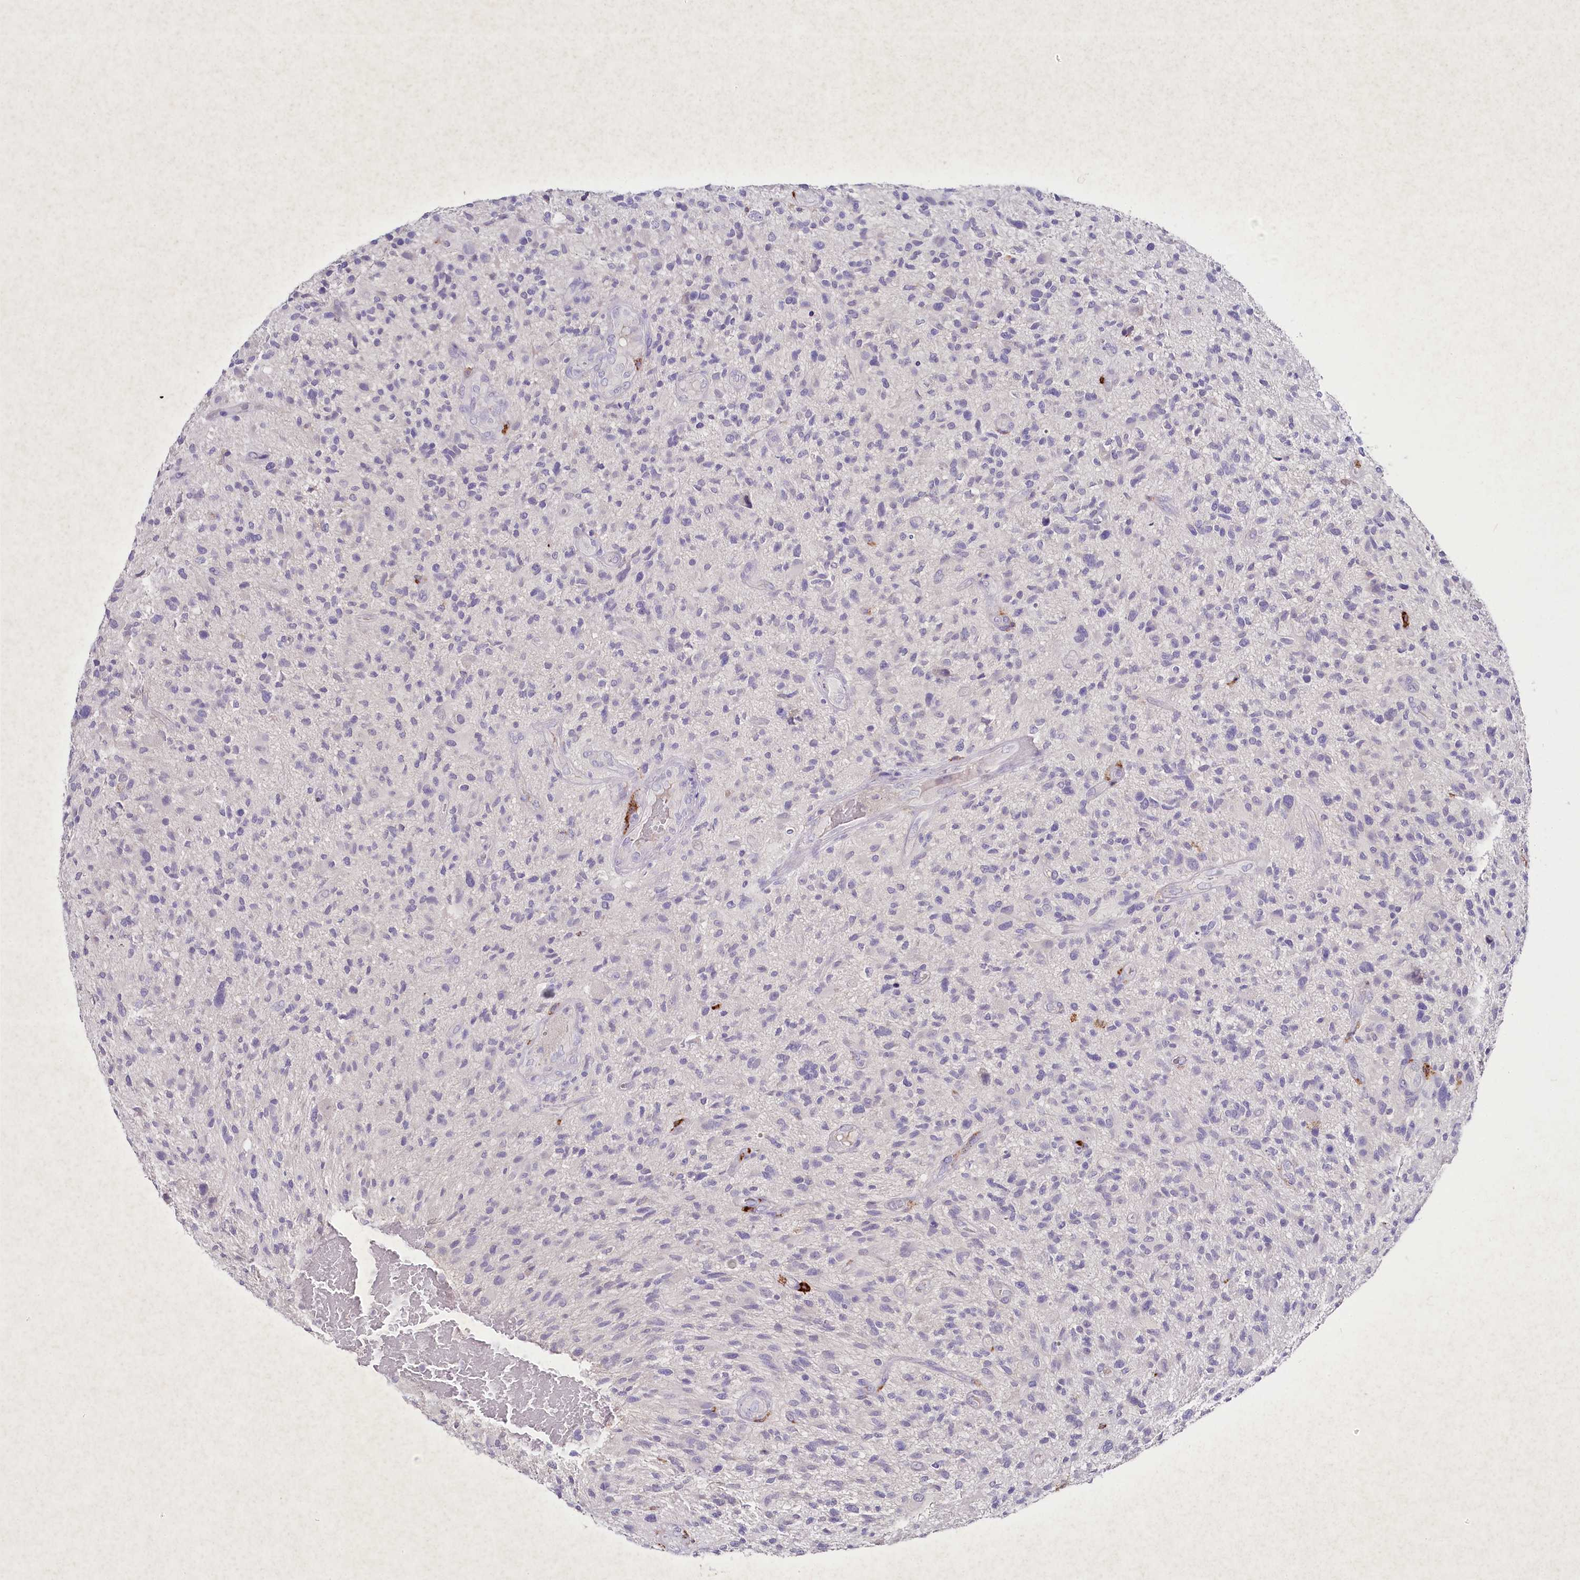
{"staining": {"intensity": "negative", "quantity": "none", "location": "none"}, "tissue": "glioma", "cell_type": "Tumor cells", "image_type": "cancer", "snomed": [{"axis": "morphology", "description": "Glioma, malignant, High grade"}, {"axis": "topography", "description": "Brain"}], "caption": "Tumor cells are negative for protein expression in human glioma.", "gene": "CLEC4M", "patient": {"sex": "male", "age": 47}}